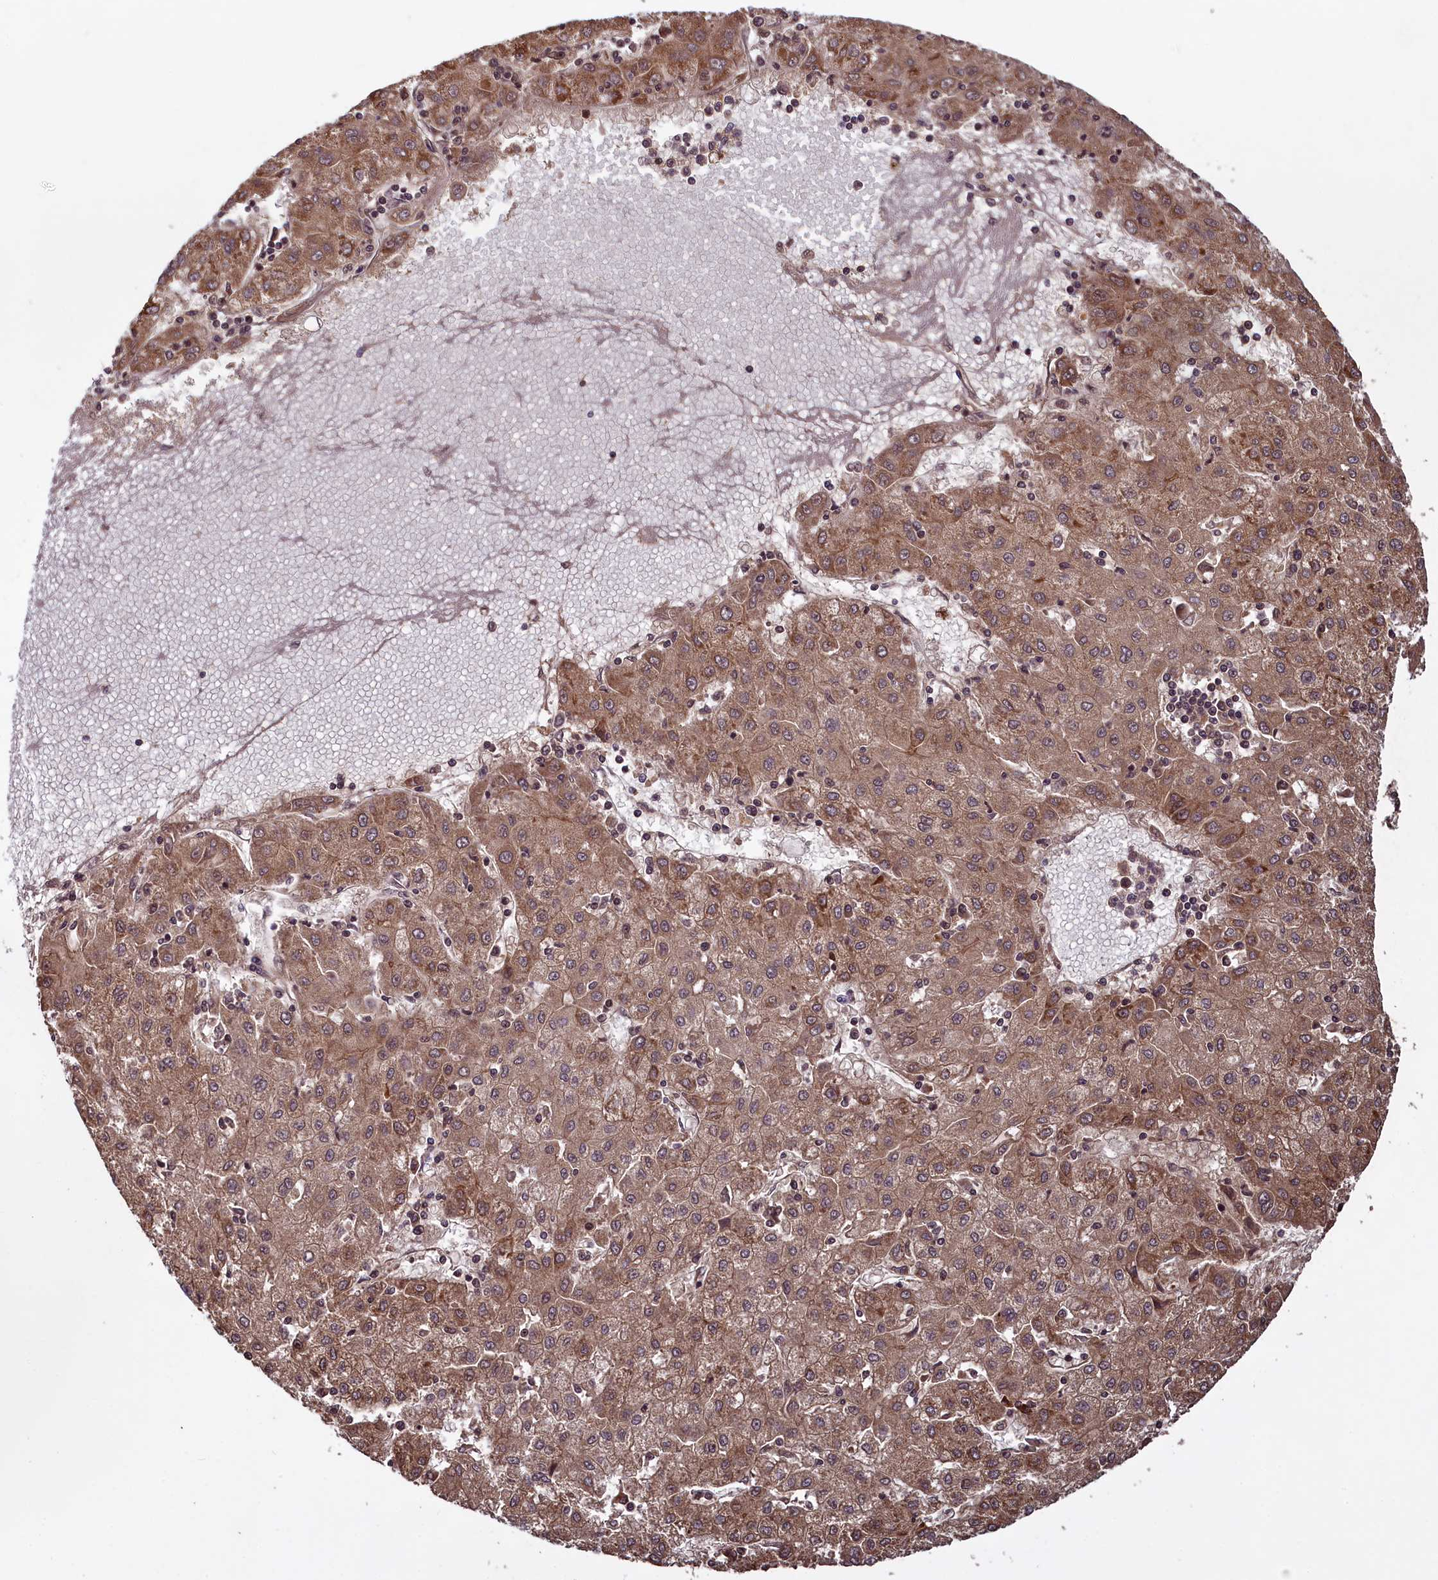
{"staining": {"intensity": "moderate", "quantity": ">75%", "location": "cytoplasmic/membranous"}, "tissue": "liver cancer", "cell_type": "Tumor cells", "image_type": "cancer", "snomed": [{"axis": "morphology", "description": "Carcinoma, Hepatocellular, NOS"}, {"axis": "topography", "description": "Liver"}], "caption": "The immunohistochemical stain highlights moderate cytoplasmic/membranous staining in tumor cells of liver cancer (hepatocellular carcinoma) tissue. (DAB (3,3'-diaminobenzidine) IHC with brightfield microscopy, high magnification).", "gene": "NUDT6", "patient": {"sex": "male", "age": 72}}